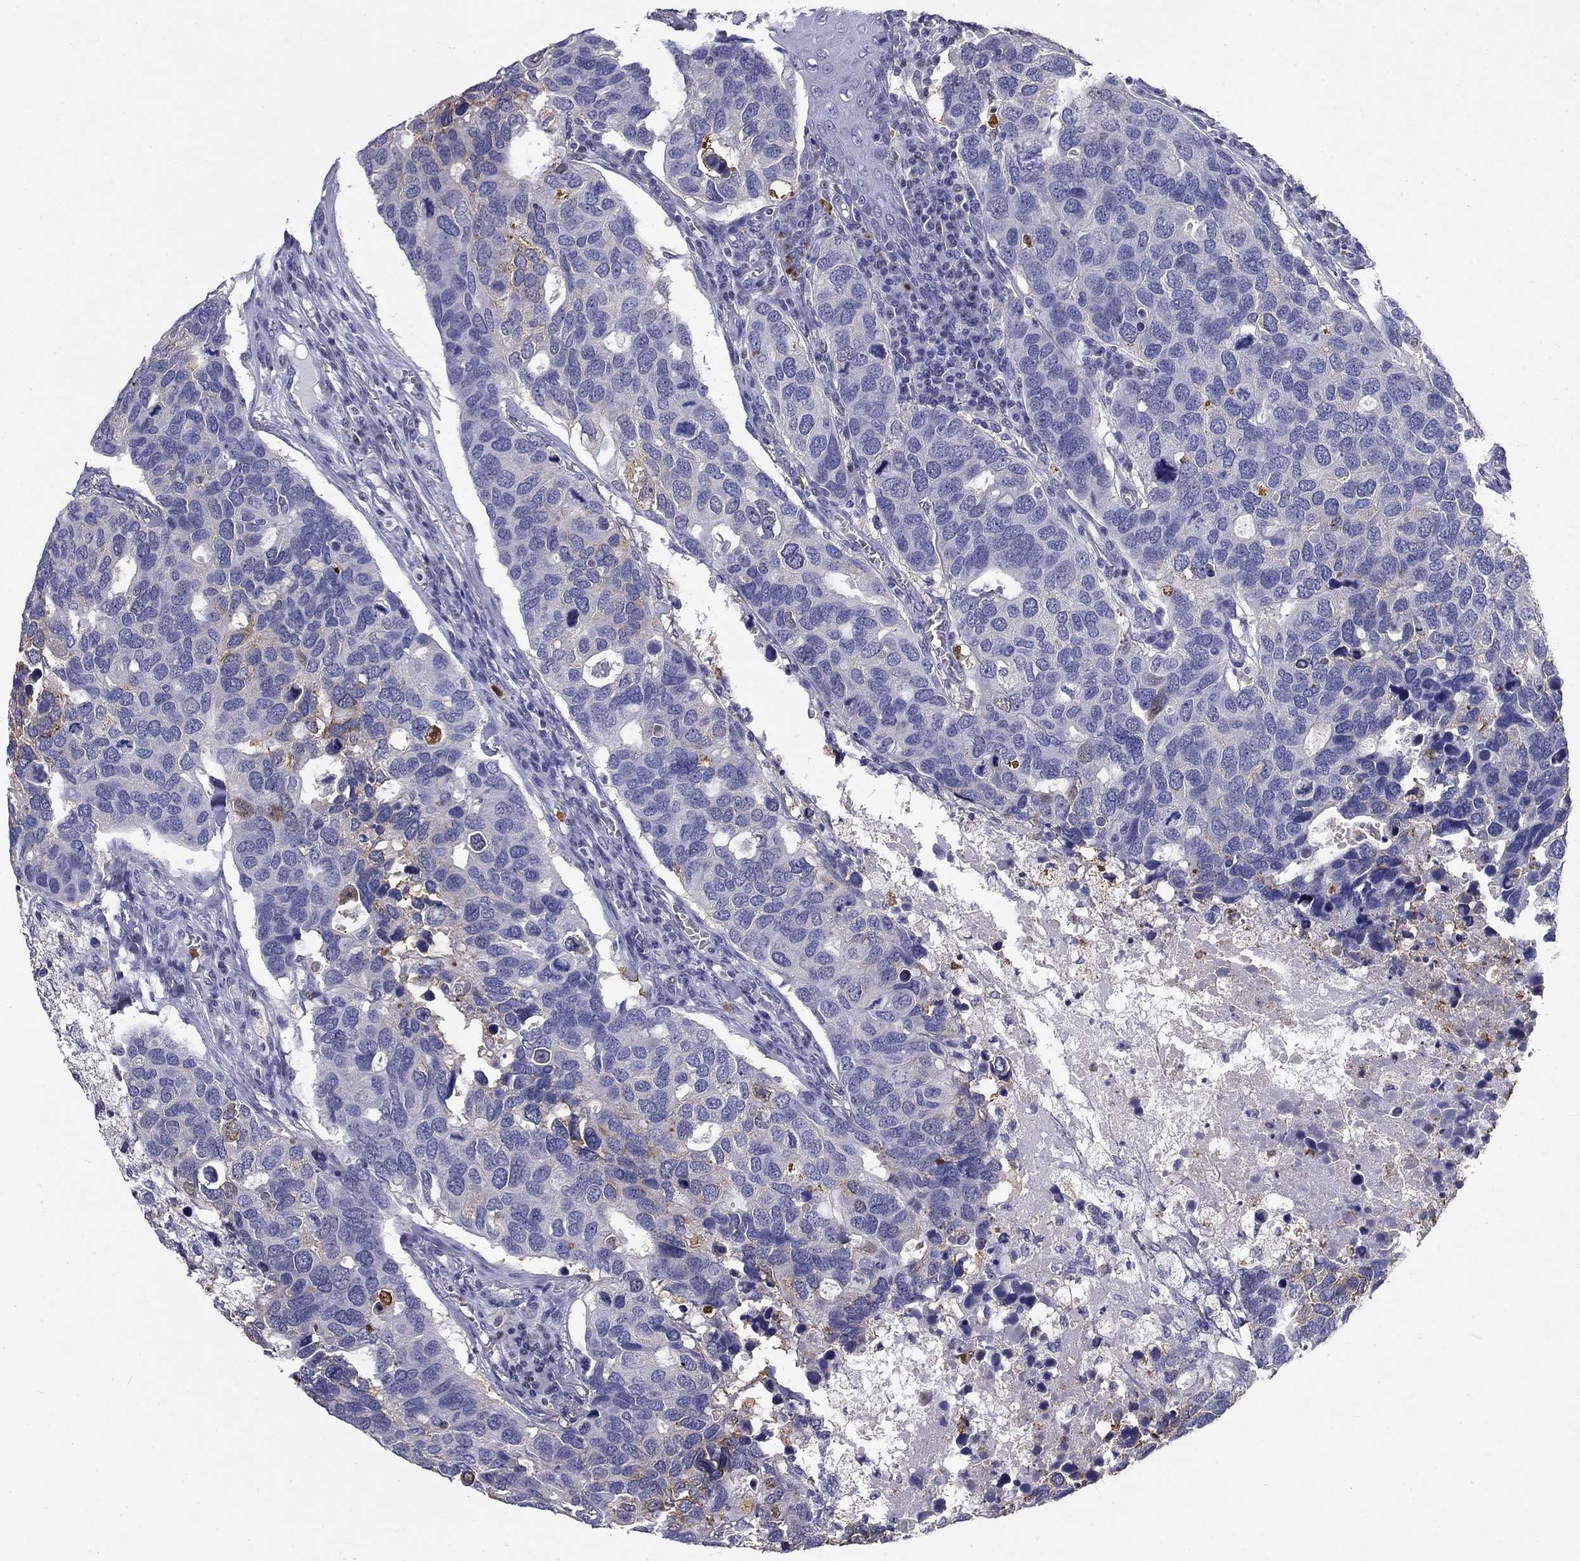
{"staining": {"intensity": "weak", "quantity": "<25%", "location": "cytoplasmic/membranous"}, "tissue": "breast cancer", "cell_type": "Tumor cells", "image_type": "cancer", "snomed": [{"axis": "morphology", "description": "Duct carcinoma"}, {"axis": "topography", "description": "Breast"}], "caption": "Photomicrograph shows no protein expression in tumor cells of breast cancer (infiltrating ductal carcinoma) tissue.", "gene": "IGSF8", "patient": {"sex": "female", "age": 83}}